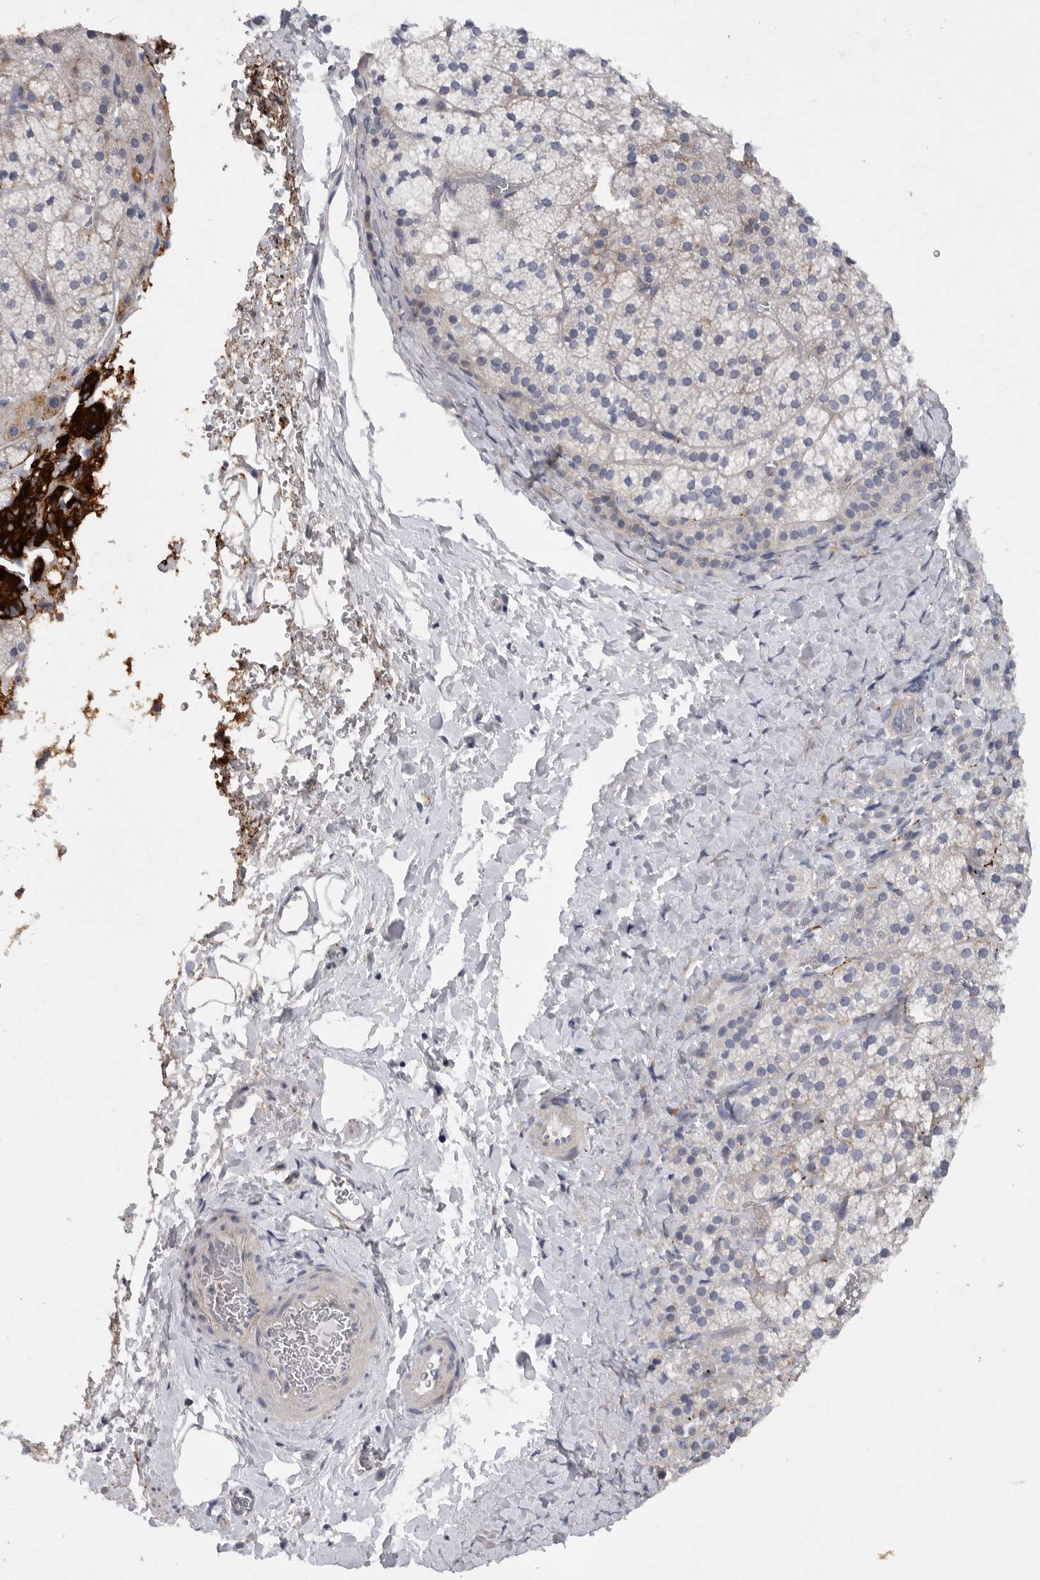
{"staining": {"intensity": "strong", "quantity": "<25%", "location": "cytoplasmic/membranous"}, "tissue": "adrenal gland", "cell_type": "Glandular cells", "image_type": "normal", "snomed": [{"axis": "morphology", "description": "Normal tissue, NOS"}, {"axis": "topography", "description": "Adrenal gland"}], "caption": "Adrenal gland was stained to show a protein in brown. There is medium levels of strong cytoplasmic/membranous staining in about <25% of glandular cells. (Brightfield microscopy of DAB IHC at high magnification).", "gene": "EDEM3", "patient": {"sex": "female", "age": 44}}